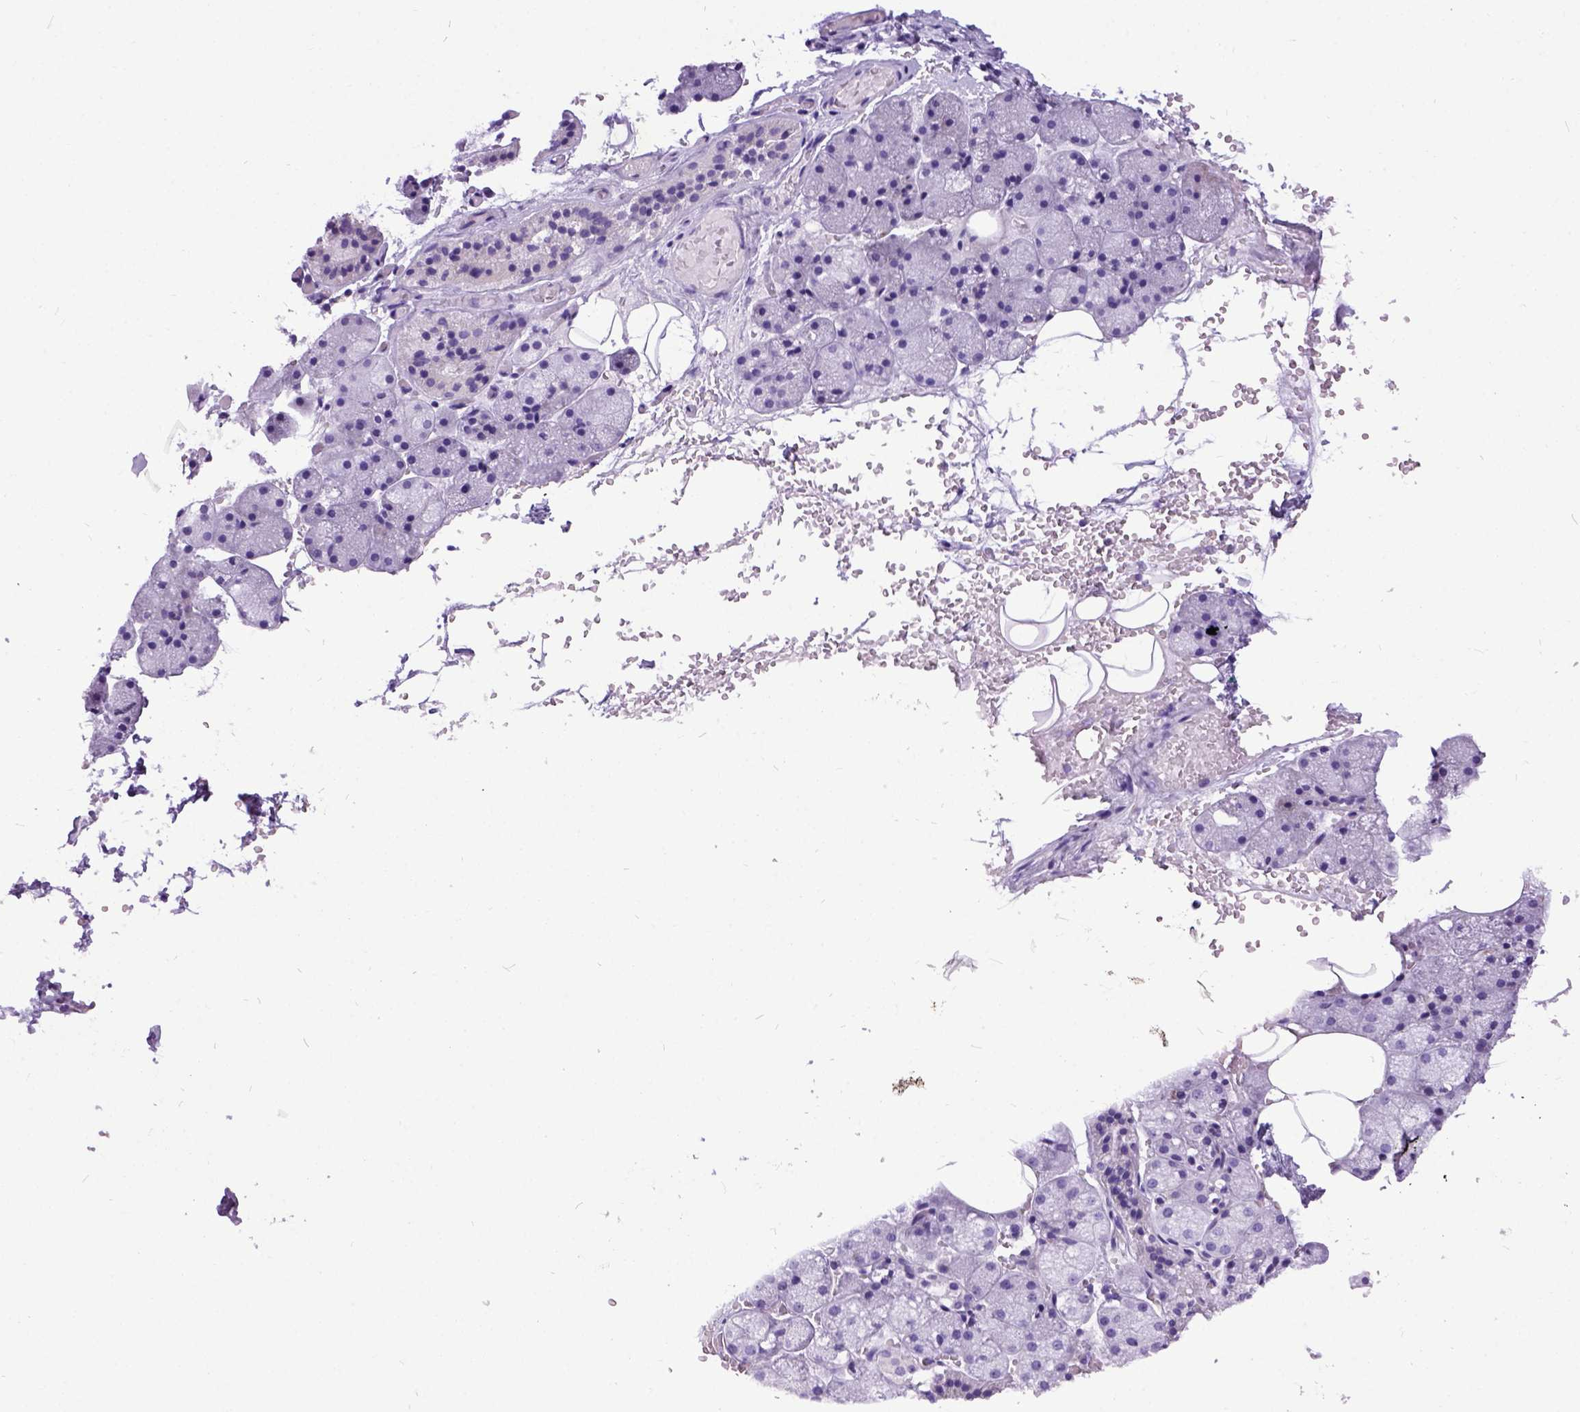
{"staining": {"intensity": "negative", "quantity": "none", "location": "none"}, "tissue": "salivary gland", "cell_type": "Glandular cells", "image_type": "normal", "snomed": [{"axis": "morphology", "description": "Normal tissue, NOS"}, {"axis": "topography", "description": "Salivary gland"}, {"axis": "topography", "description": "Peripheral nerve tissue"}], "caption": "A high-resolution micrograph shows immunohistochemistry (IHC) staining of unremarkable salivary gland, which displays no significant positivity in glandular cells.", "gene": "IGF2", "patient": {"sex": "male", "age": 38}}